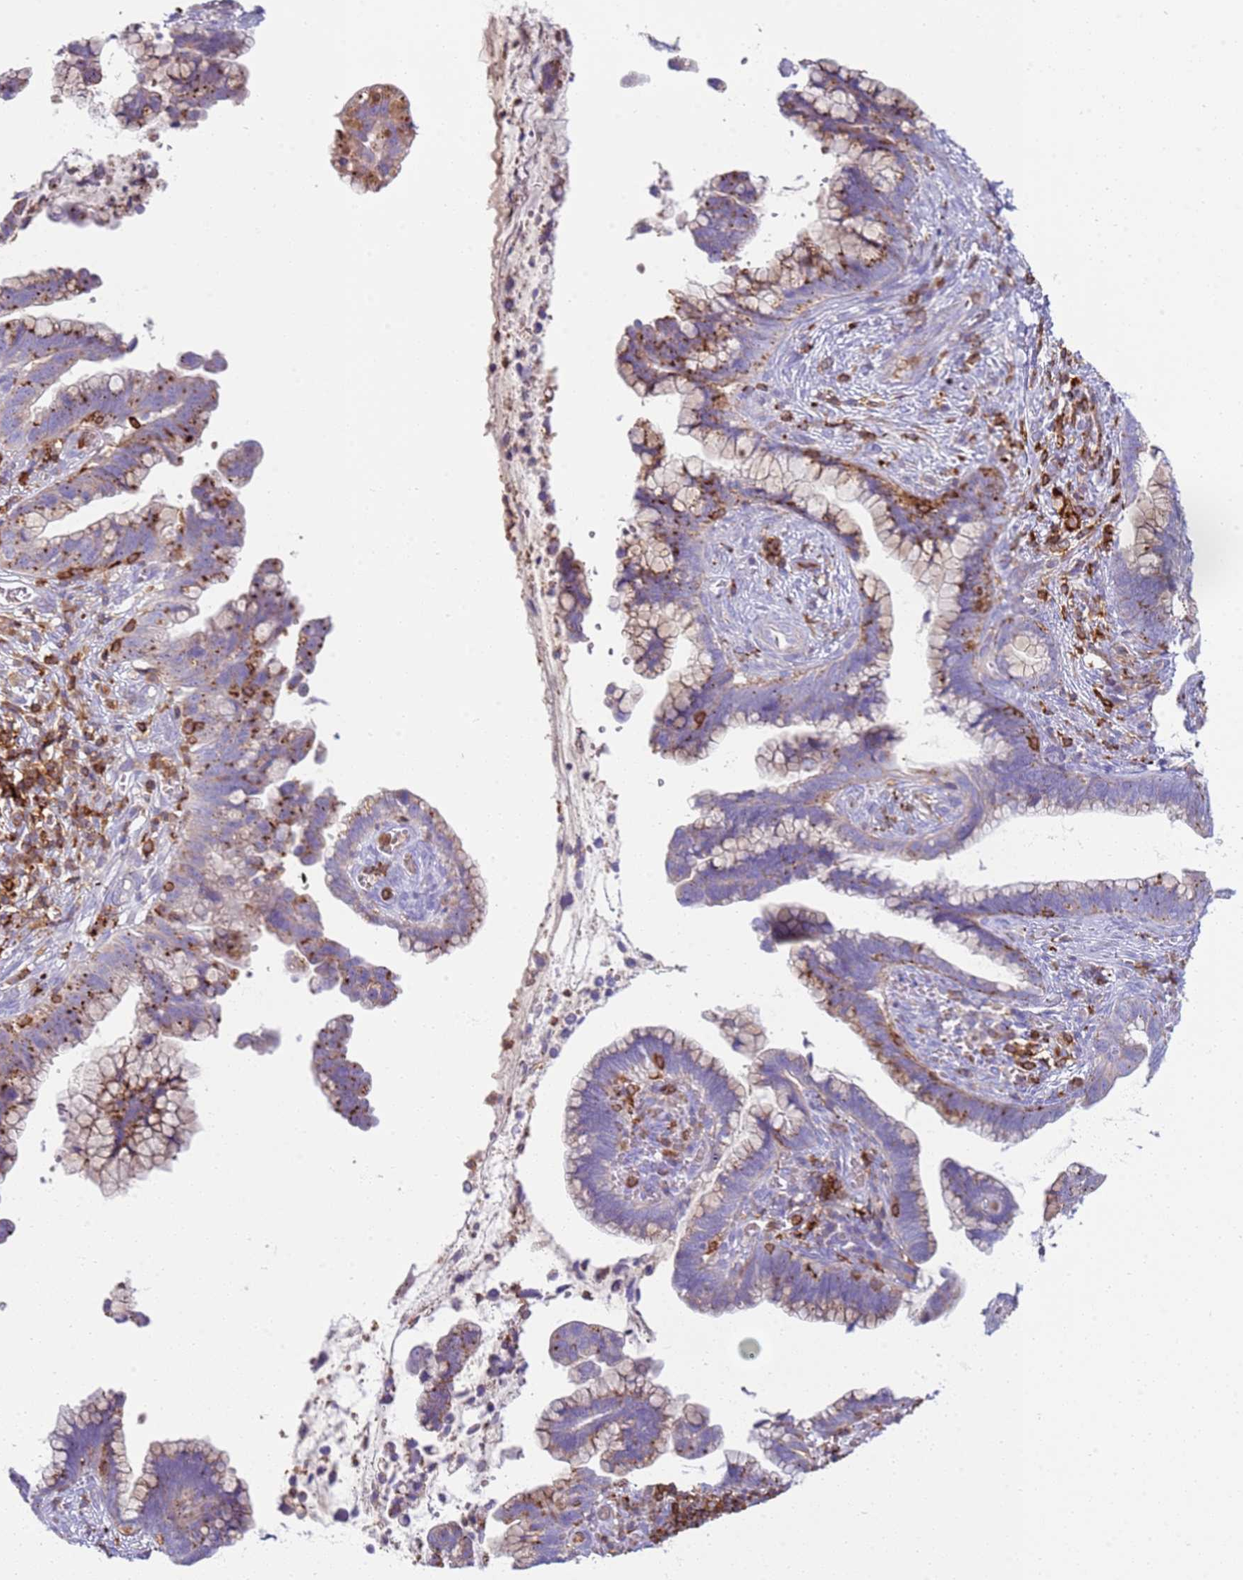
{"staining": {"intensity": "strong", "quantity": "25%-75%", "location": "cytoplasmic/membranous"}, "tissue": "cervical cancer", "cell_type": "Tumor cells", "image_type": "cancer", "snomed": [{"axis": "morphology", "description": "Adenocarcinoma, NOS"}, {"axis": "topography", "description": "Cervix"}], "caption": "Immunohistochemical staining of cervical adenocarcinoma reveals high levels of strong cytoplasmic/membranous staining in approximately 25%-75% of tumor cells.", "gene": "TTPAL", "patient": {"sex": "female", "age": 44}}